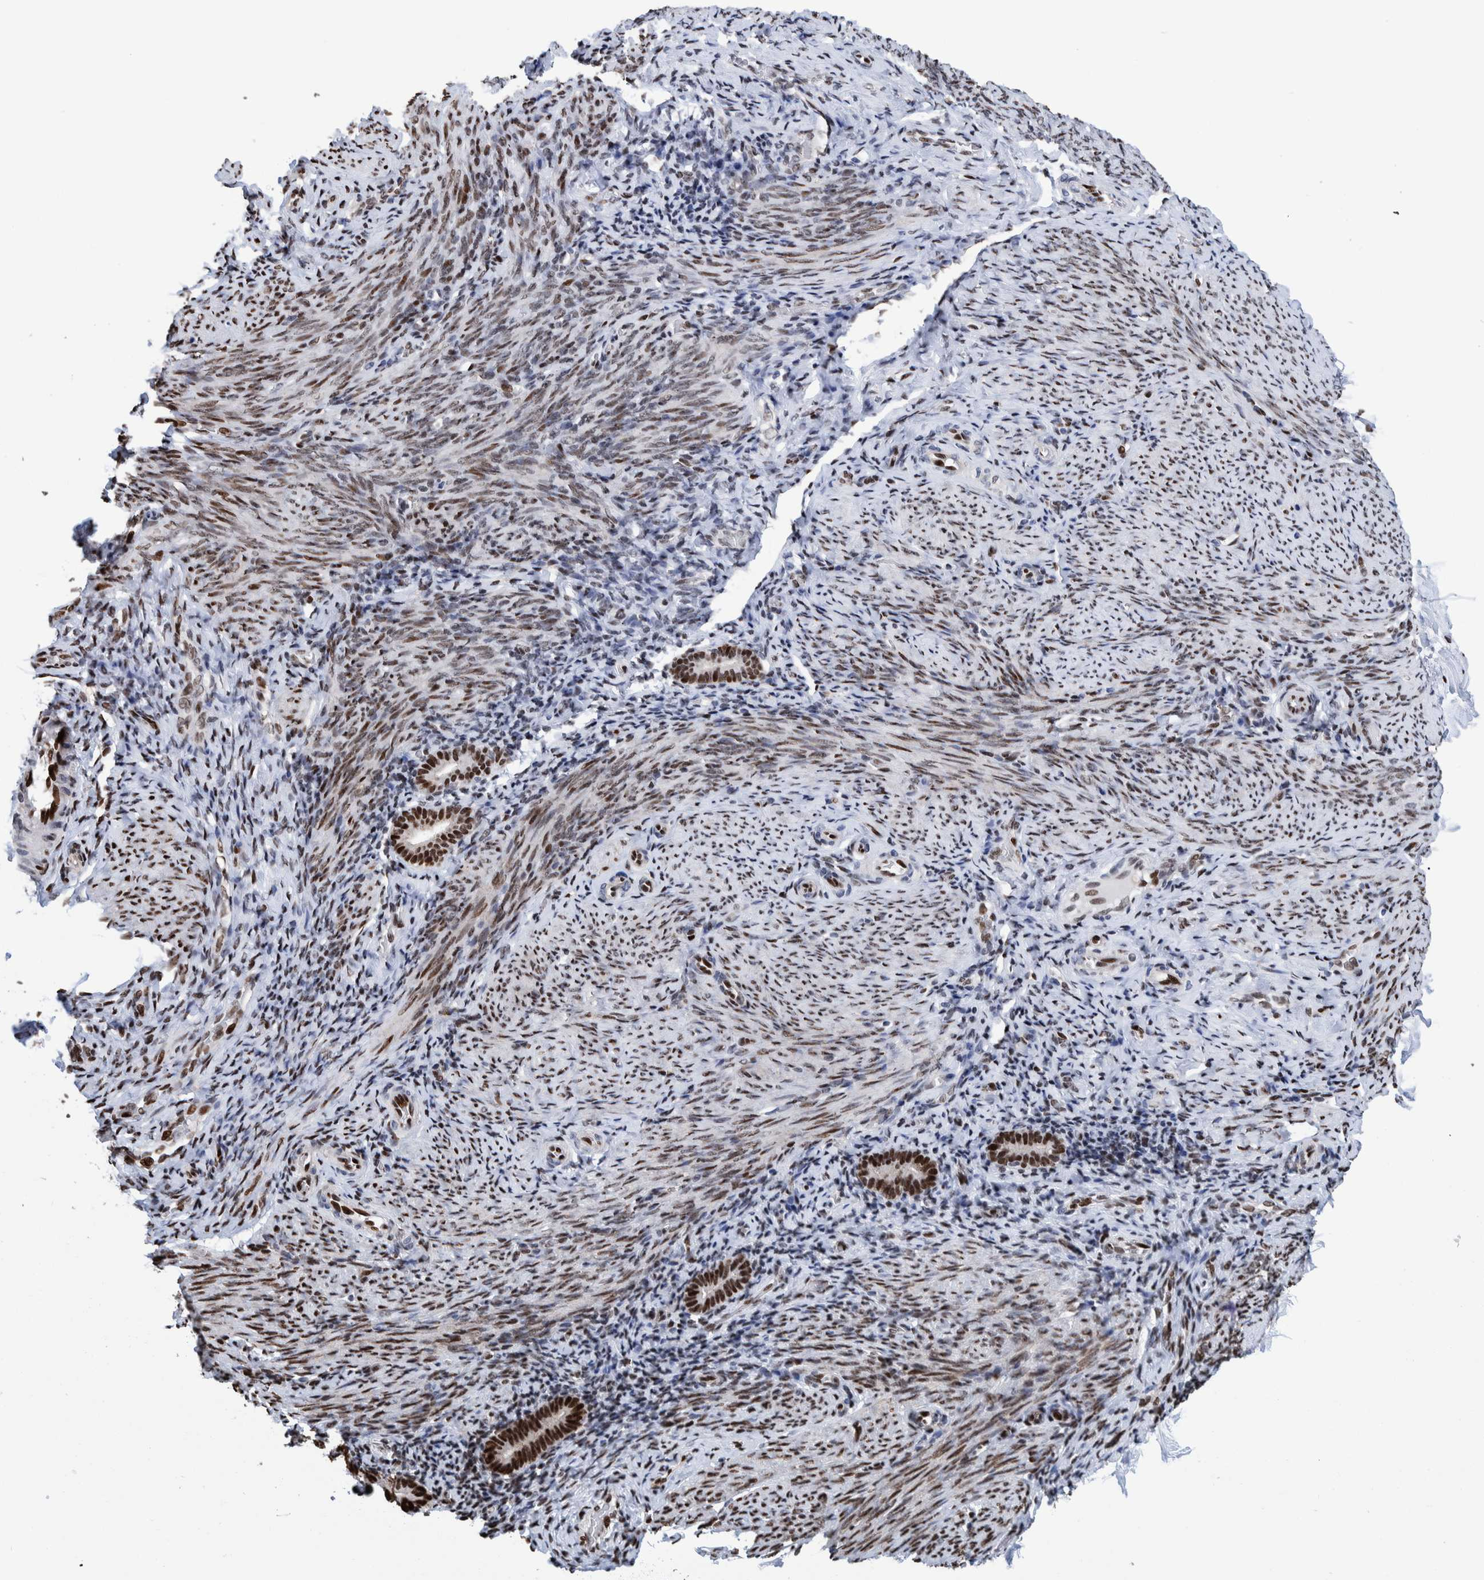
{"staining": {"intensity": "strong", "quantity": ">75%", "location": "cytoplasmic/membranous"}, "tissue": "endometrium", "cell_type": "Cells in endometrial stroma", "image_type": "normal", "snomed": [{"axis": "morphology", "description": "Normal tissue, NOS"}, {"axis": "topography", "description": "Endometrium"}], "caption": "Human endometrium stained for a protein (brown) demonstrates strong cytoplasmic/membranous positive positivity in approximately >75% of cells in endometrial stroma.", "gene": "HEATR9", "patient": {"sex": "female", "age": 51}}